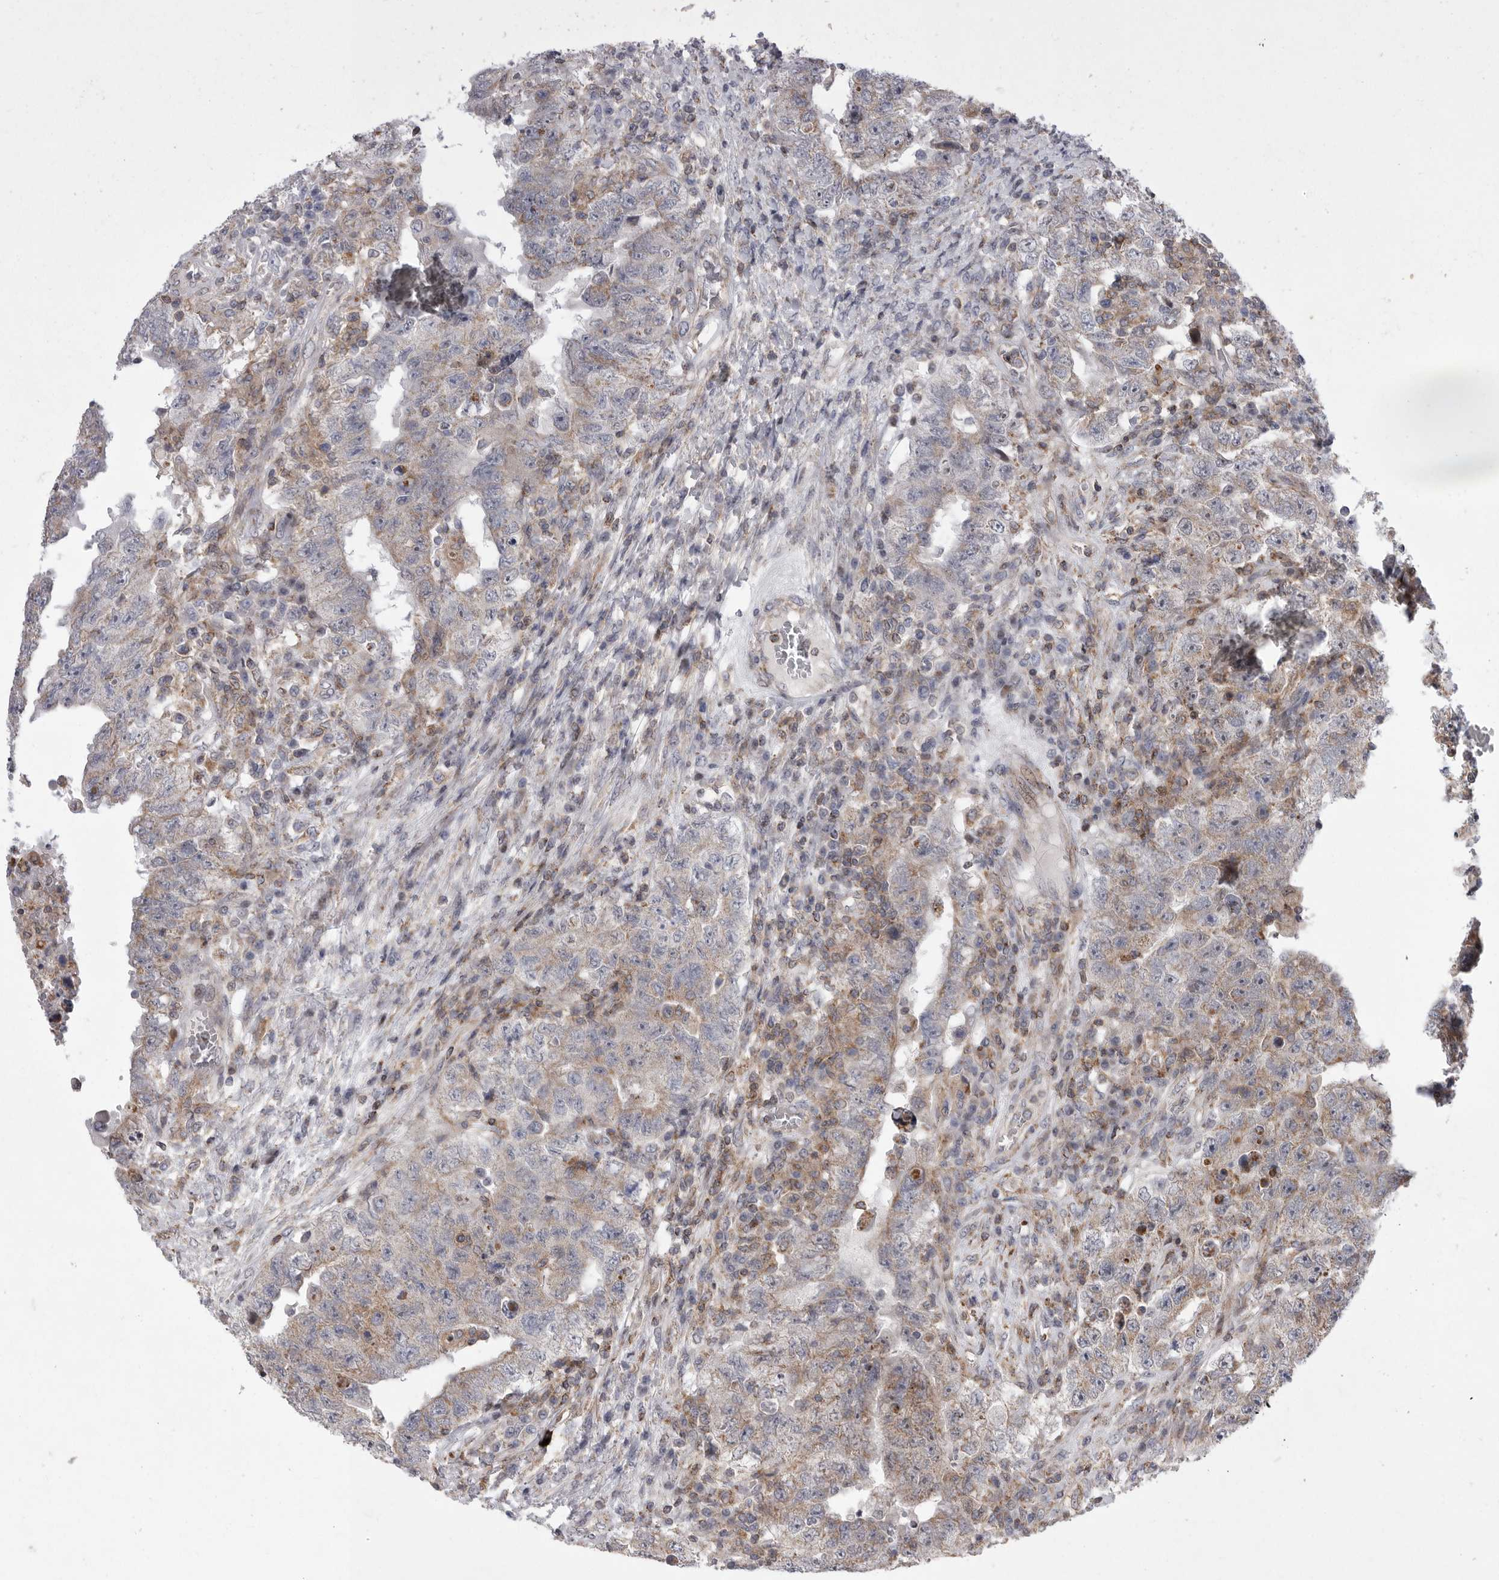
{"staining": {"intensity": "weak", "quantity": "25%-75%", "location": "cytoplasmic/membranous"}, "tissue": "testis cancer", "cell_type": "Tumor cells", "image_type": "cancer", "snomed": [{"axis": "morphology", "description": "Carcinoma, Embryonal, NOS"}, {"axis": "topography", "description": "Testis"}], "caption": "Brown immunohistochemical staining in testis cancer shows weak cytoplasmic/membranous positivity in about 25%-75% of tumor cells.", "gene": "MPZL1", "patient": {"sex": "male", "age": 26}}